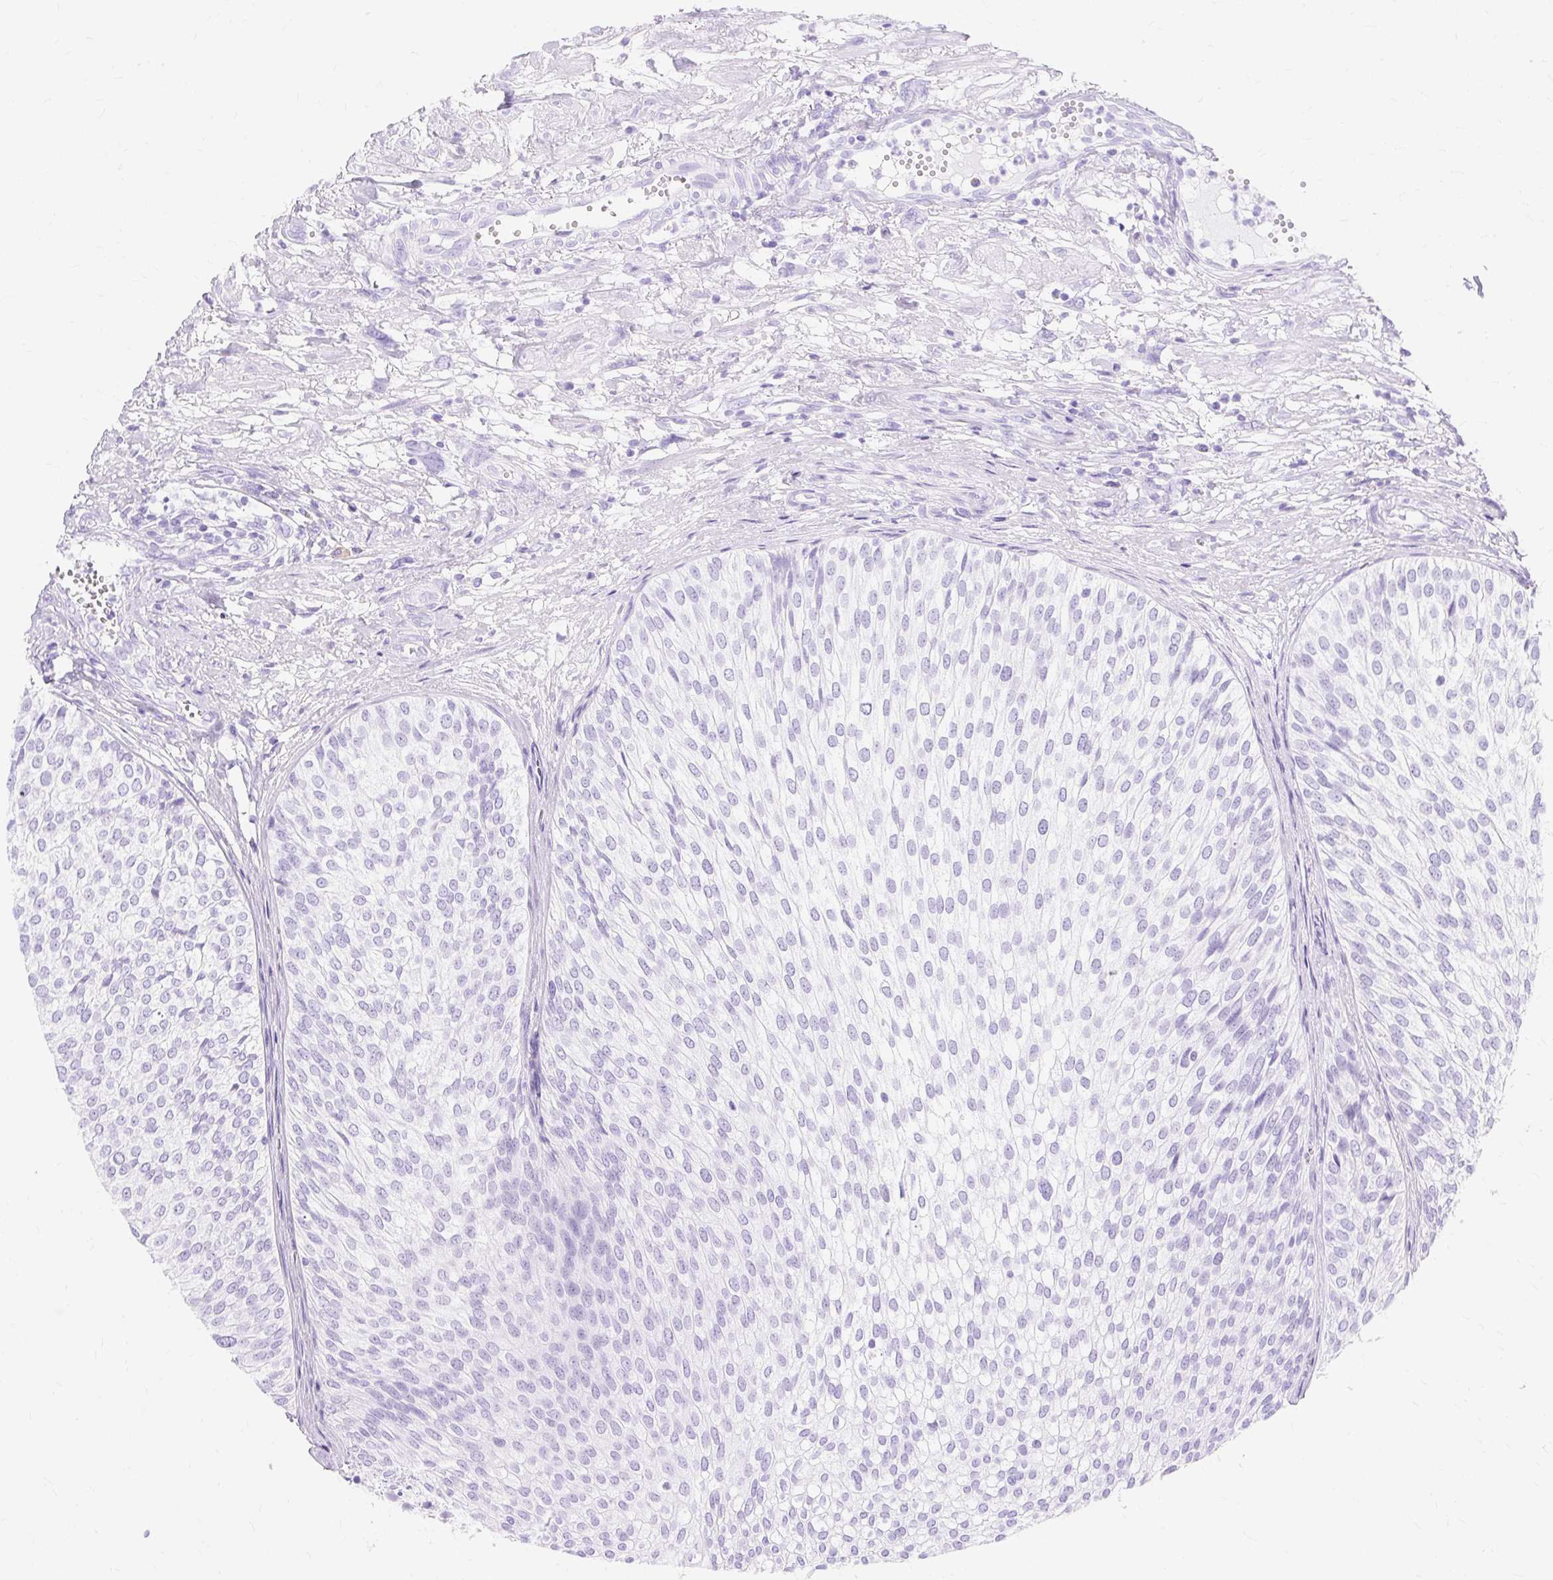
{"staining": {"intensity": "negative", "quantity": "none", "location": "none"}, "tissue": "urothelial cancer", "cell_type": "Tumor cells", "image_type": "cancer", "snomed": [{"axis": "morphology", "description": "Urothelial carcinoma, Low grade"}, {"axis": "topography", "description": "Urinary bladder"}], "caption": "Urothelial carcinoma (low-grade) was stained to show a protein in brown. There is no significant positivity in tumor cells.", "gene": "MBP", "patient": {"sex": "male", "age": 91}}